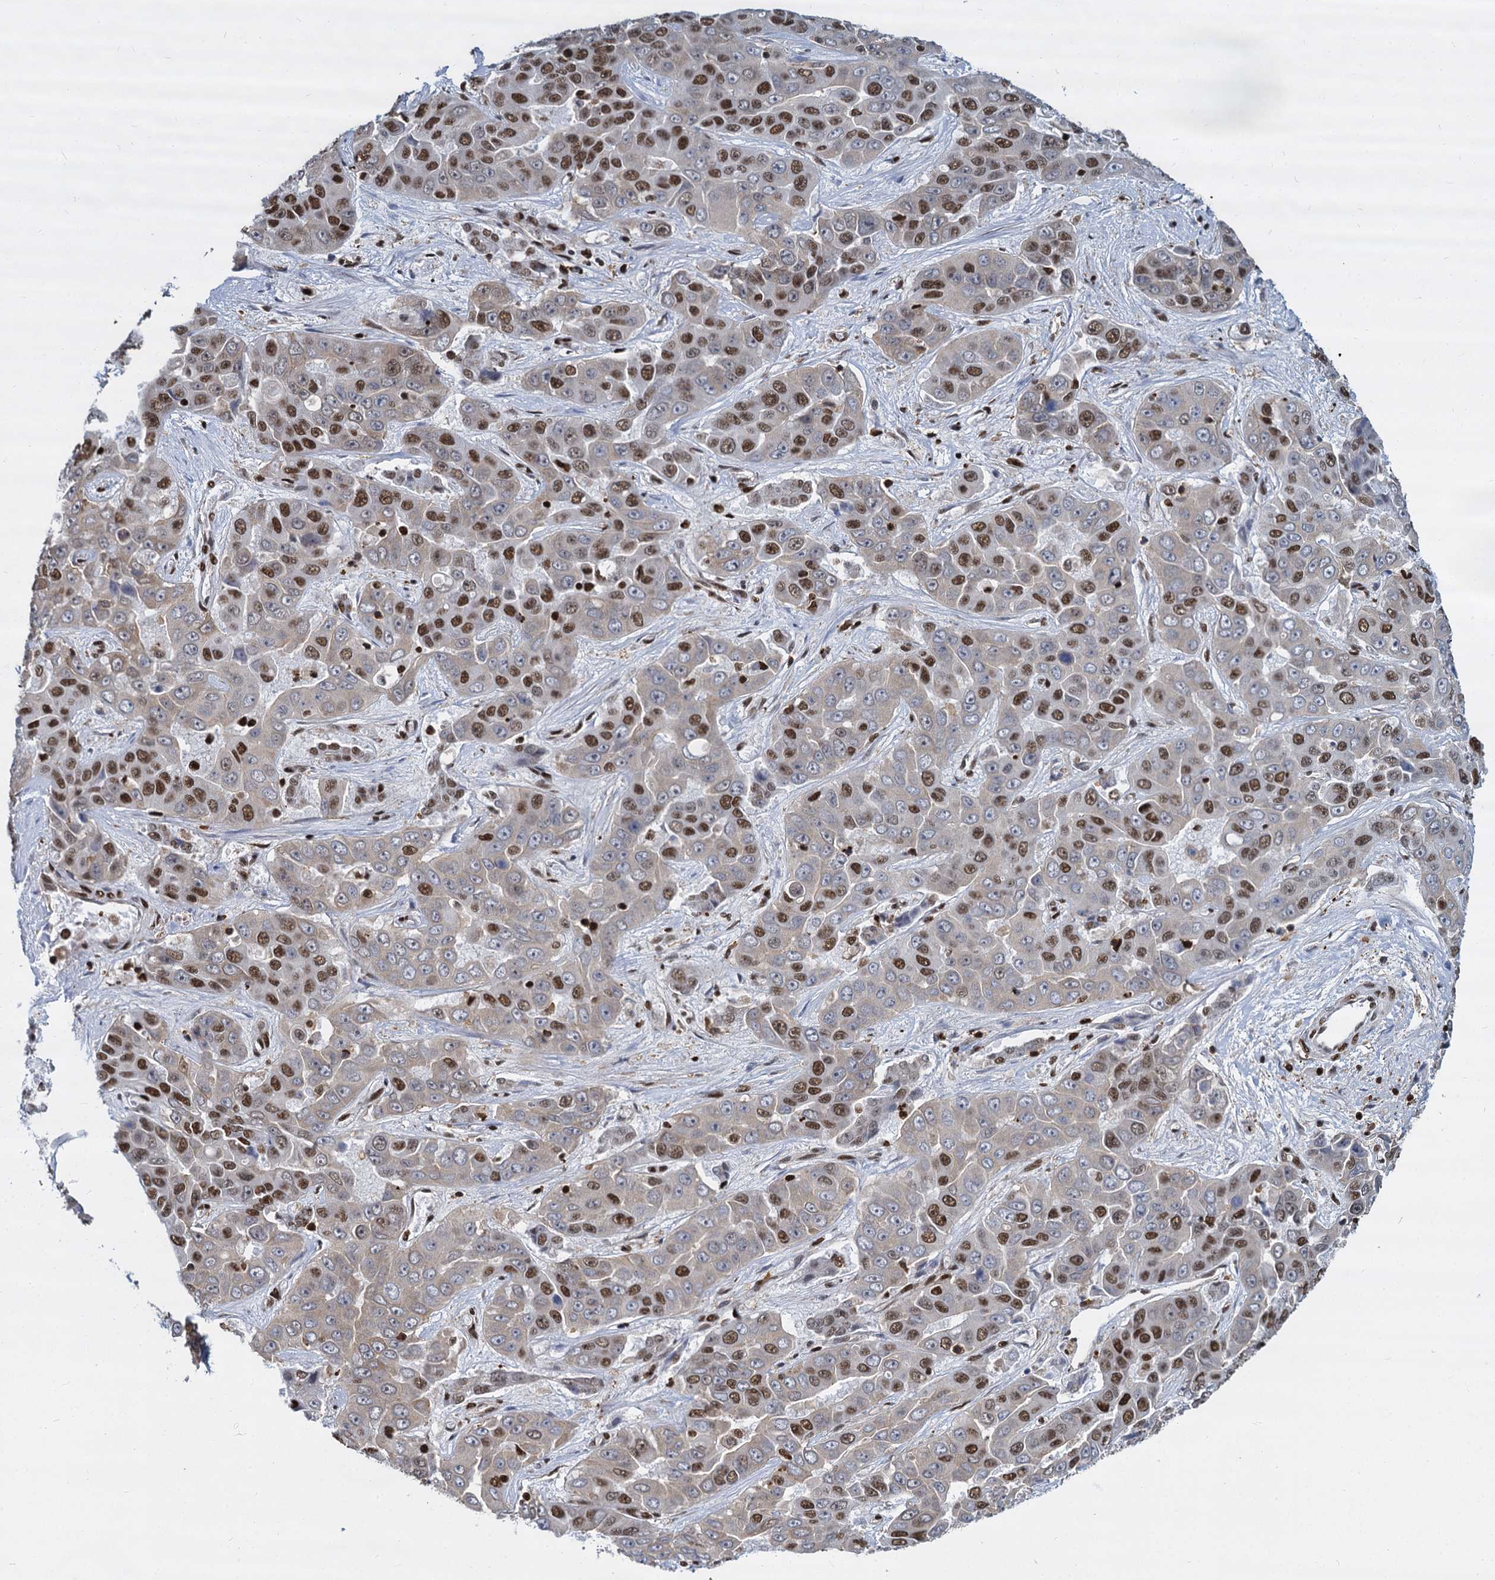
{"staining": {"intensity": "moderate", "quantity": "25%-75%", "location": "nuclear"}, "tissue": "liver cancer", "cell_type": "Tumor cells", "image_type": "cancer", "snomed": [{"axis": "morphology", "description": "Cholangiocarcinoma"}, {"axis": "topography", "description": "Liver"}], "caption": "Protein staining of liver cancer tissue exhibits moderate nuclear expression in about 25%-75% of tumor cells. The protein is stained brown, and the nuclei are stained in blue (DAB (3,3'-diaminobenzidine) IHC with brightfield microscopy, high magnification).", "gene": "DCPS", "patient": {"sex": "female", "age": 52}}